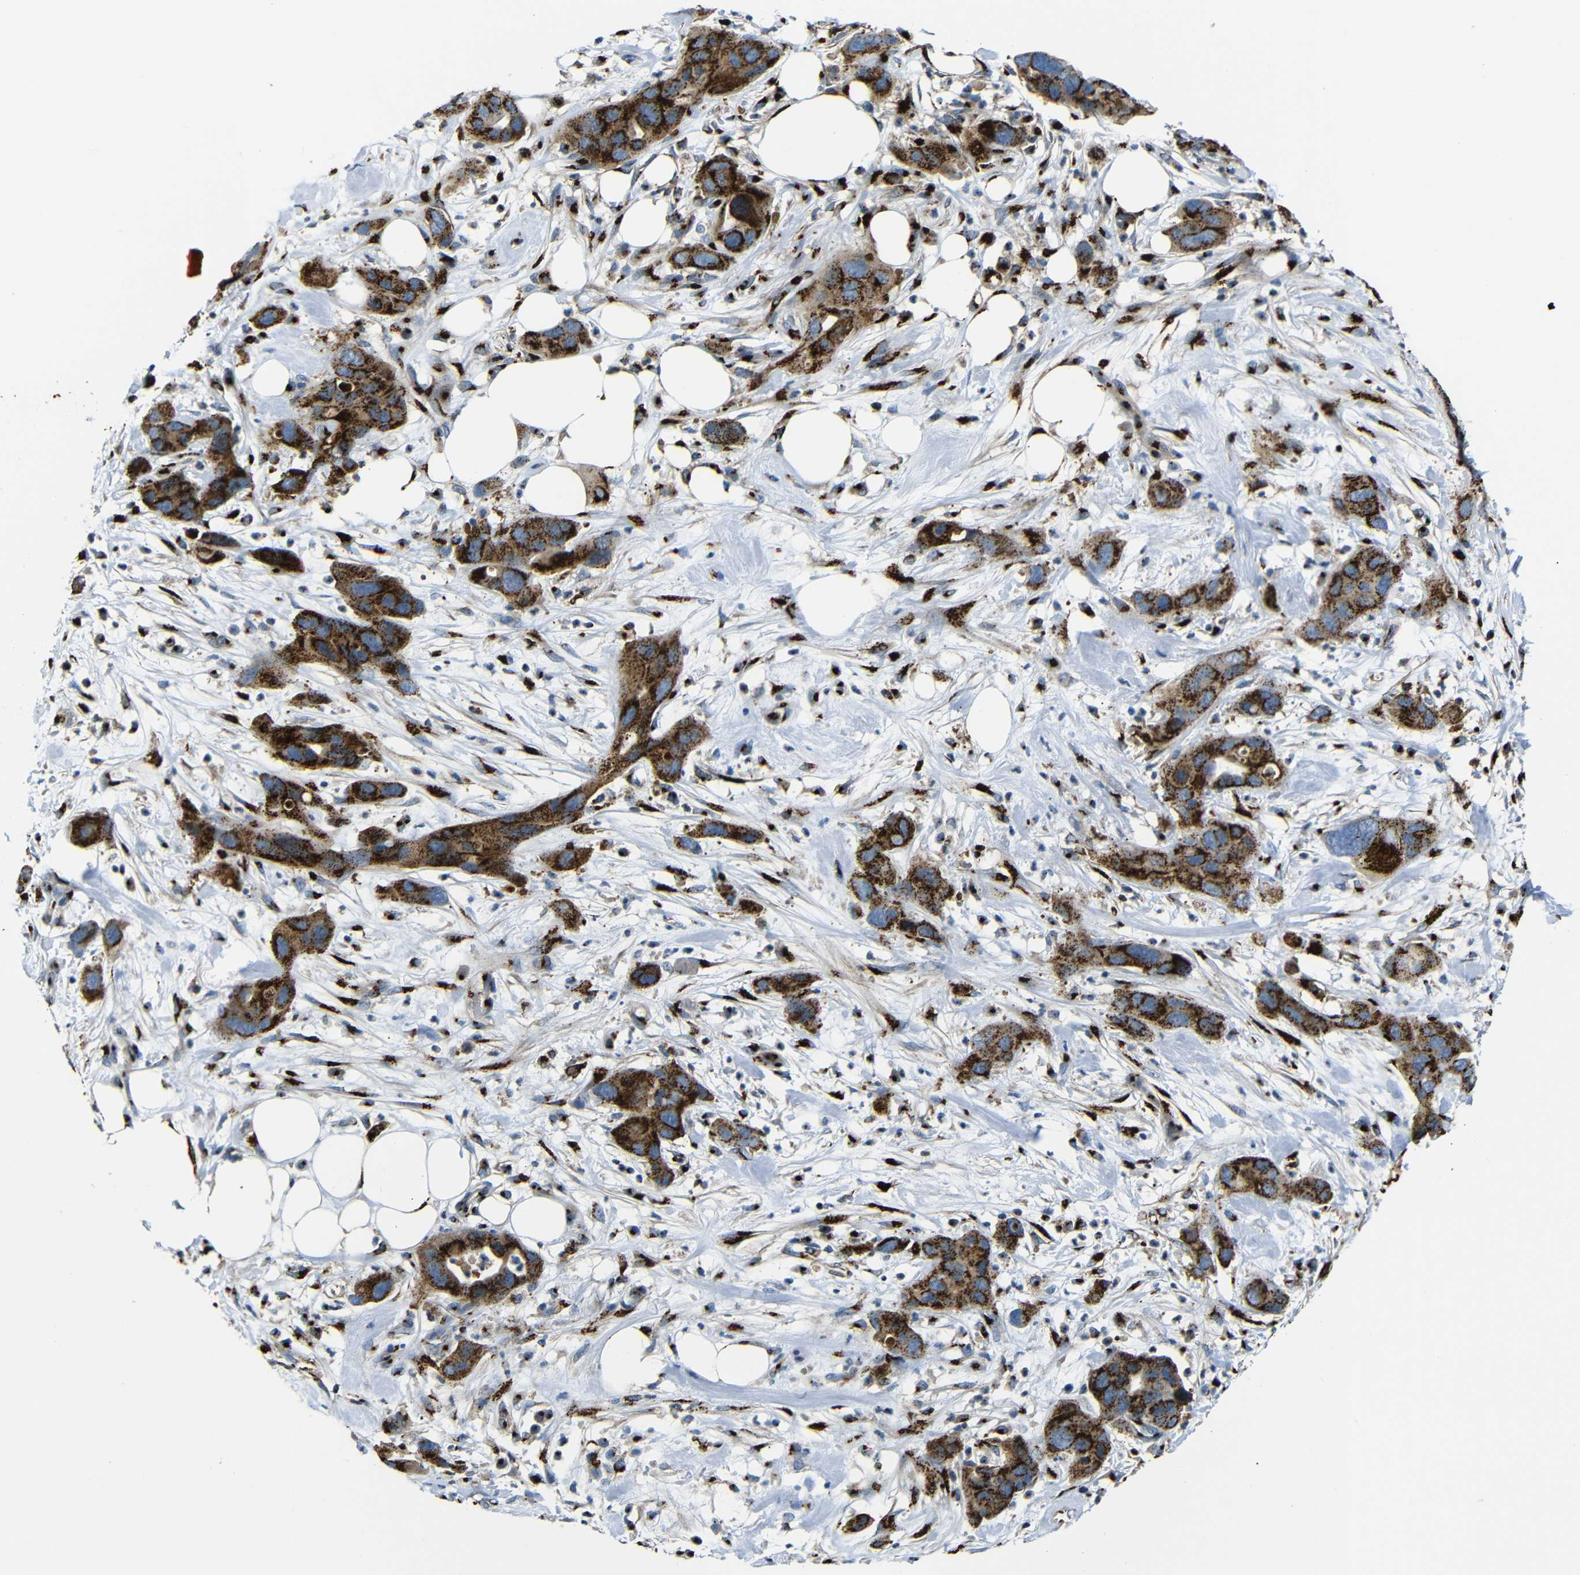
{"staining": {"intensity": "strong", "quantity": ">75%", "location": "cytoplasmic/membranous"}, "tissue": "pancreatic cancer", "cell_type": "Tumor cells", "image_type": "cancer", "snomed": [{"axis": "morphology", "description": "Adenocarcinoma, NOS"}, {"axis": "topography", "description": "Pancreas"}], "caption": "Adenocarcinoma (pancreatic) was stained to show a protein in brown. There is high levels of strong cytoplasmic/membranous staining in about >75% of tumor cells. The staining is performed using DAB (3,3'-diaminobenzidine) brown chromogen to label protein expression. The nuclei are counter-stained blue using hematoxylin.", "gene": "TGOLN2", "patient": {"sex": "female", "age": 71}}